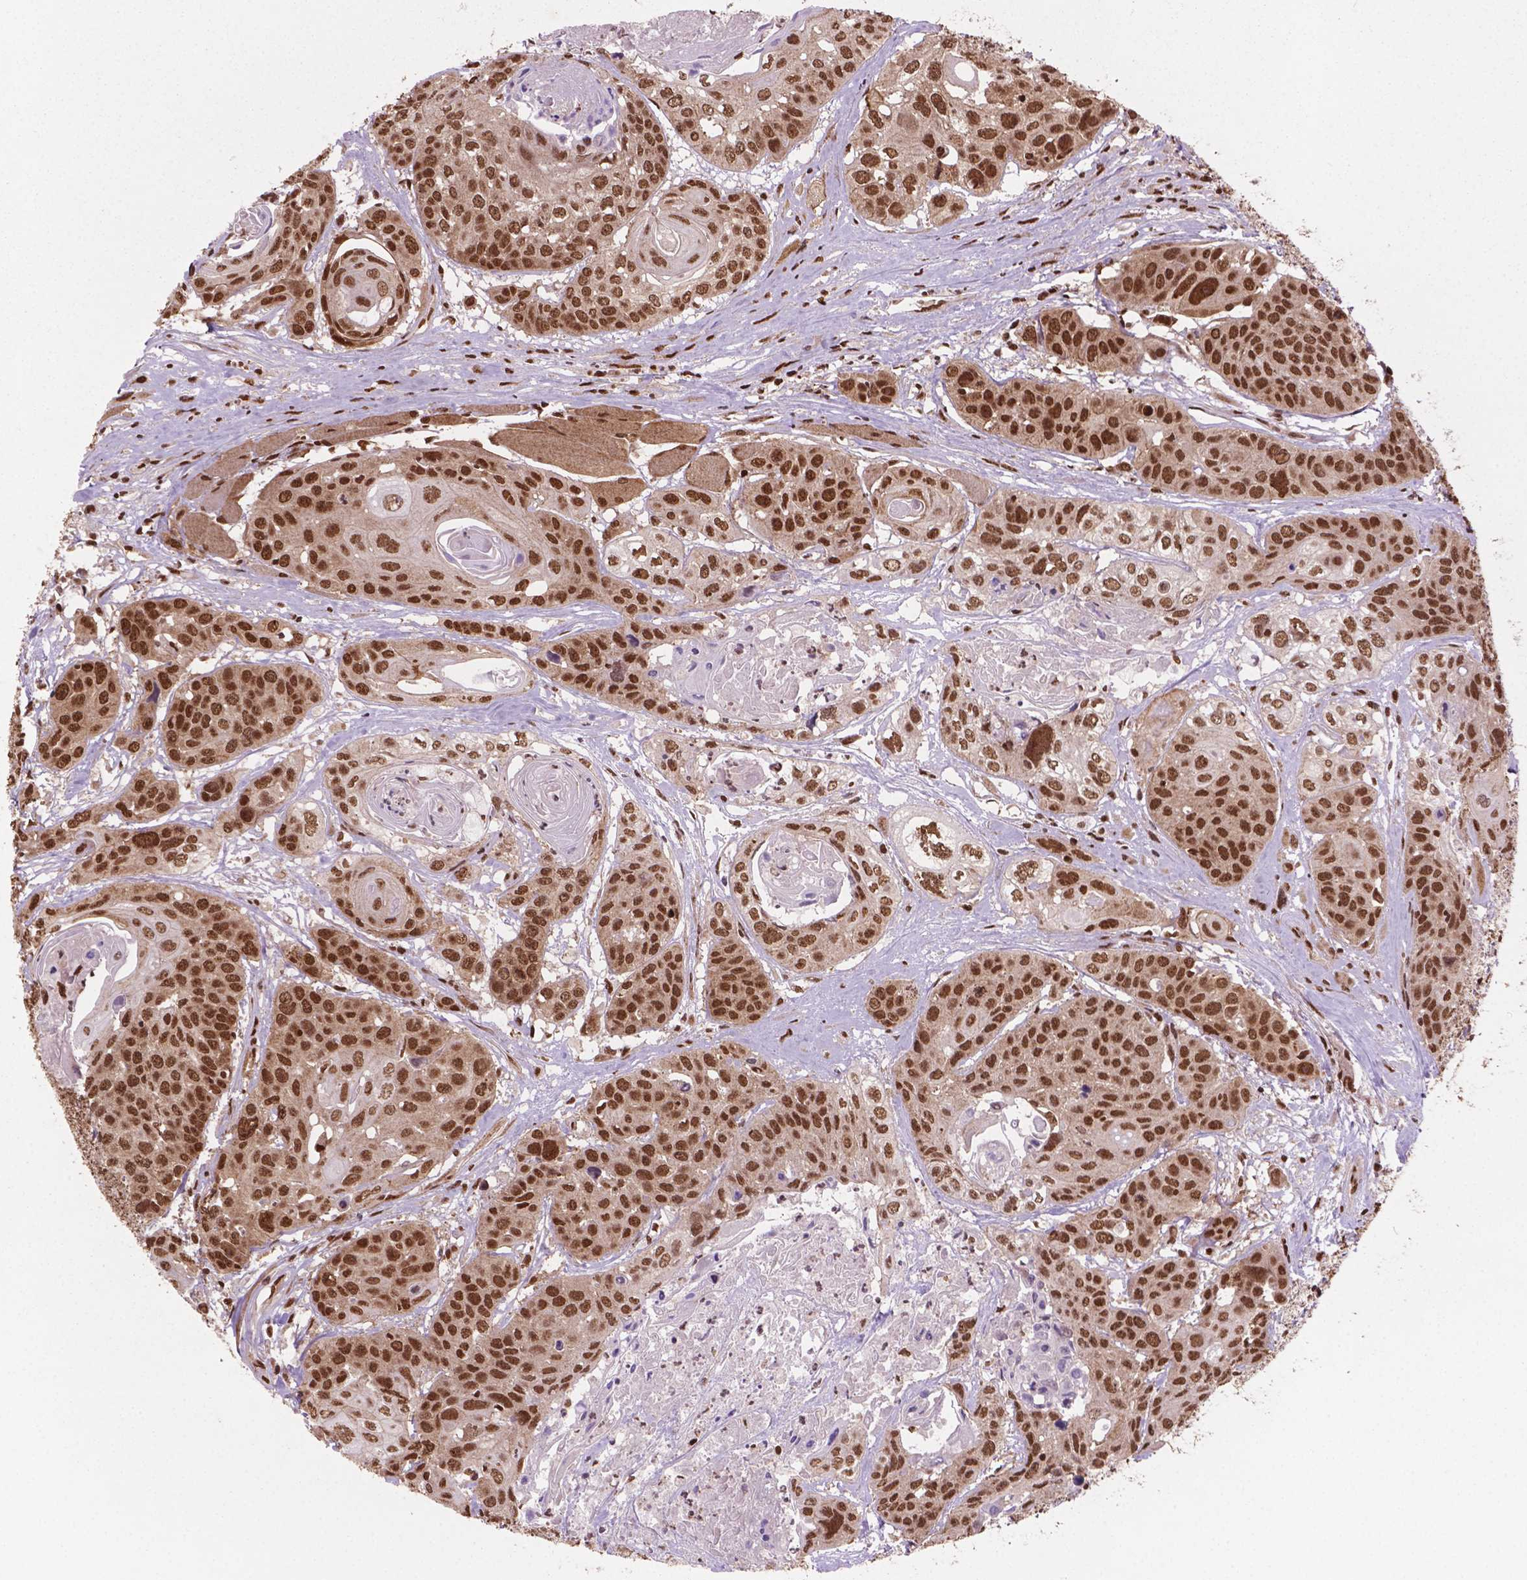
{"staining": {"intensity": "strong", "quantity": ">75%", "location": "nuclear"}, "tissue": "head and neck cancer", "cell_type": "Tumor cells", "image_type": "cancer", "snomed": [{"axis": "morphology", "description": "Squamous cell carcinoma, NOS"}, {"axis": "topography", "description": "Oral tissue"}, {"axis": "topography", "description": "Head-Neck"}], "caption": "Strong nuclear staining is seen in approximately >75% of tumor cells in head and neck cancer (squamous cell carcinoma).", "gene": "SIRT6", "patient": {"sex": "male", "age": 56}}